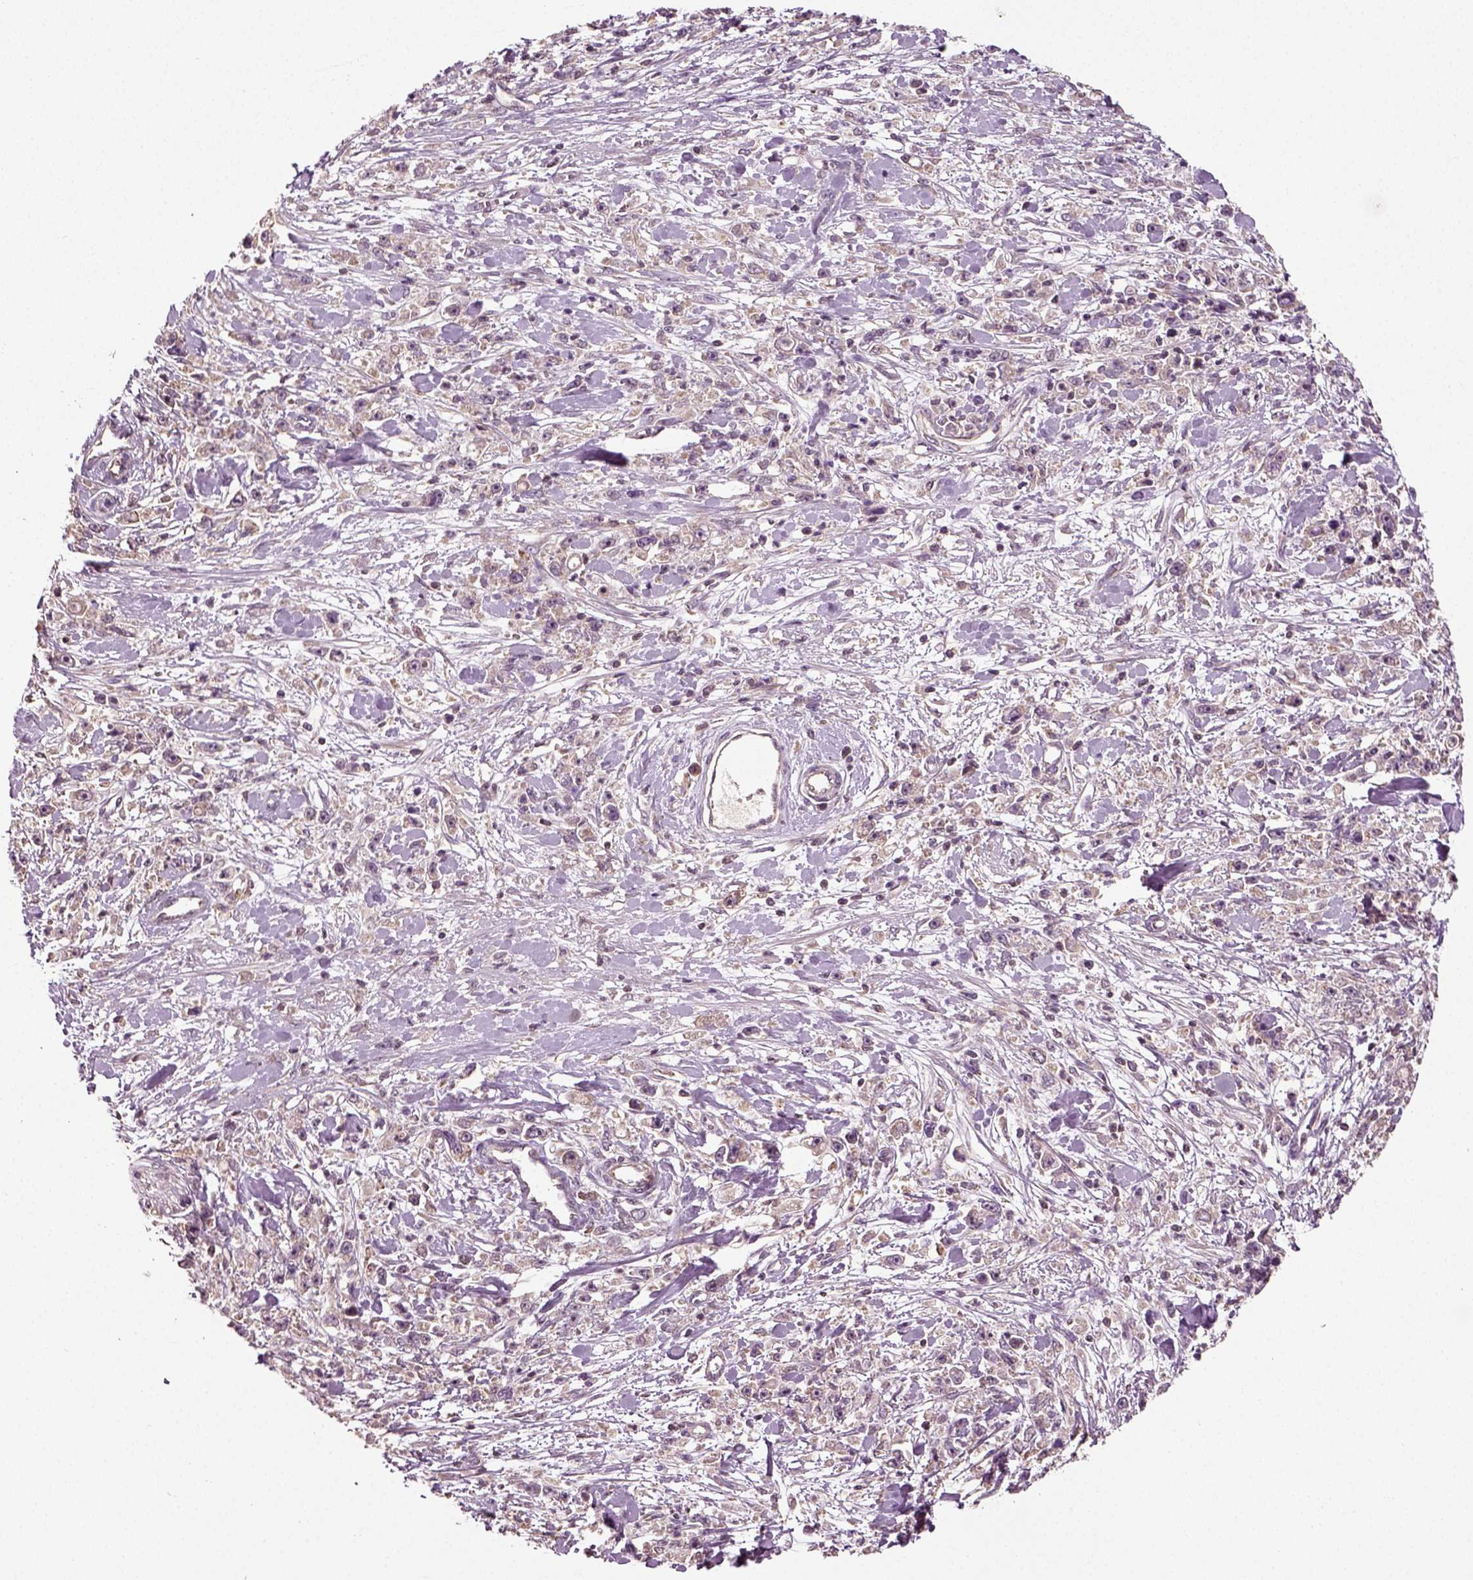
{"staining": {"intensity": "negative", "quantity": "none", "location": "none"}, "tissue": "stomach cancer", "cell_type": "Tumor cells", "image_type": "cancer", "snomed": [{"axis": "morphology", "description": "Adenocarcinoma, NOS"}, {"axis": "topography", "description": "Stomach"}], "caption": "A high-resolution micrograph shows IHC staining of stomach cancer, which demonstrates no significant positivity in tumor cells.", "gene": "ERV3-1", "patient": {"sex": "female", "age": 59}}